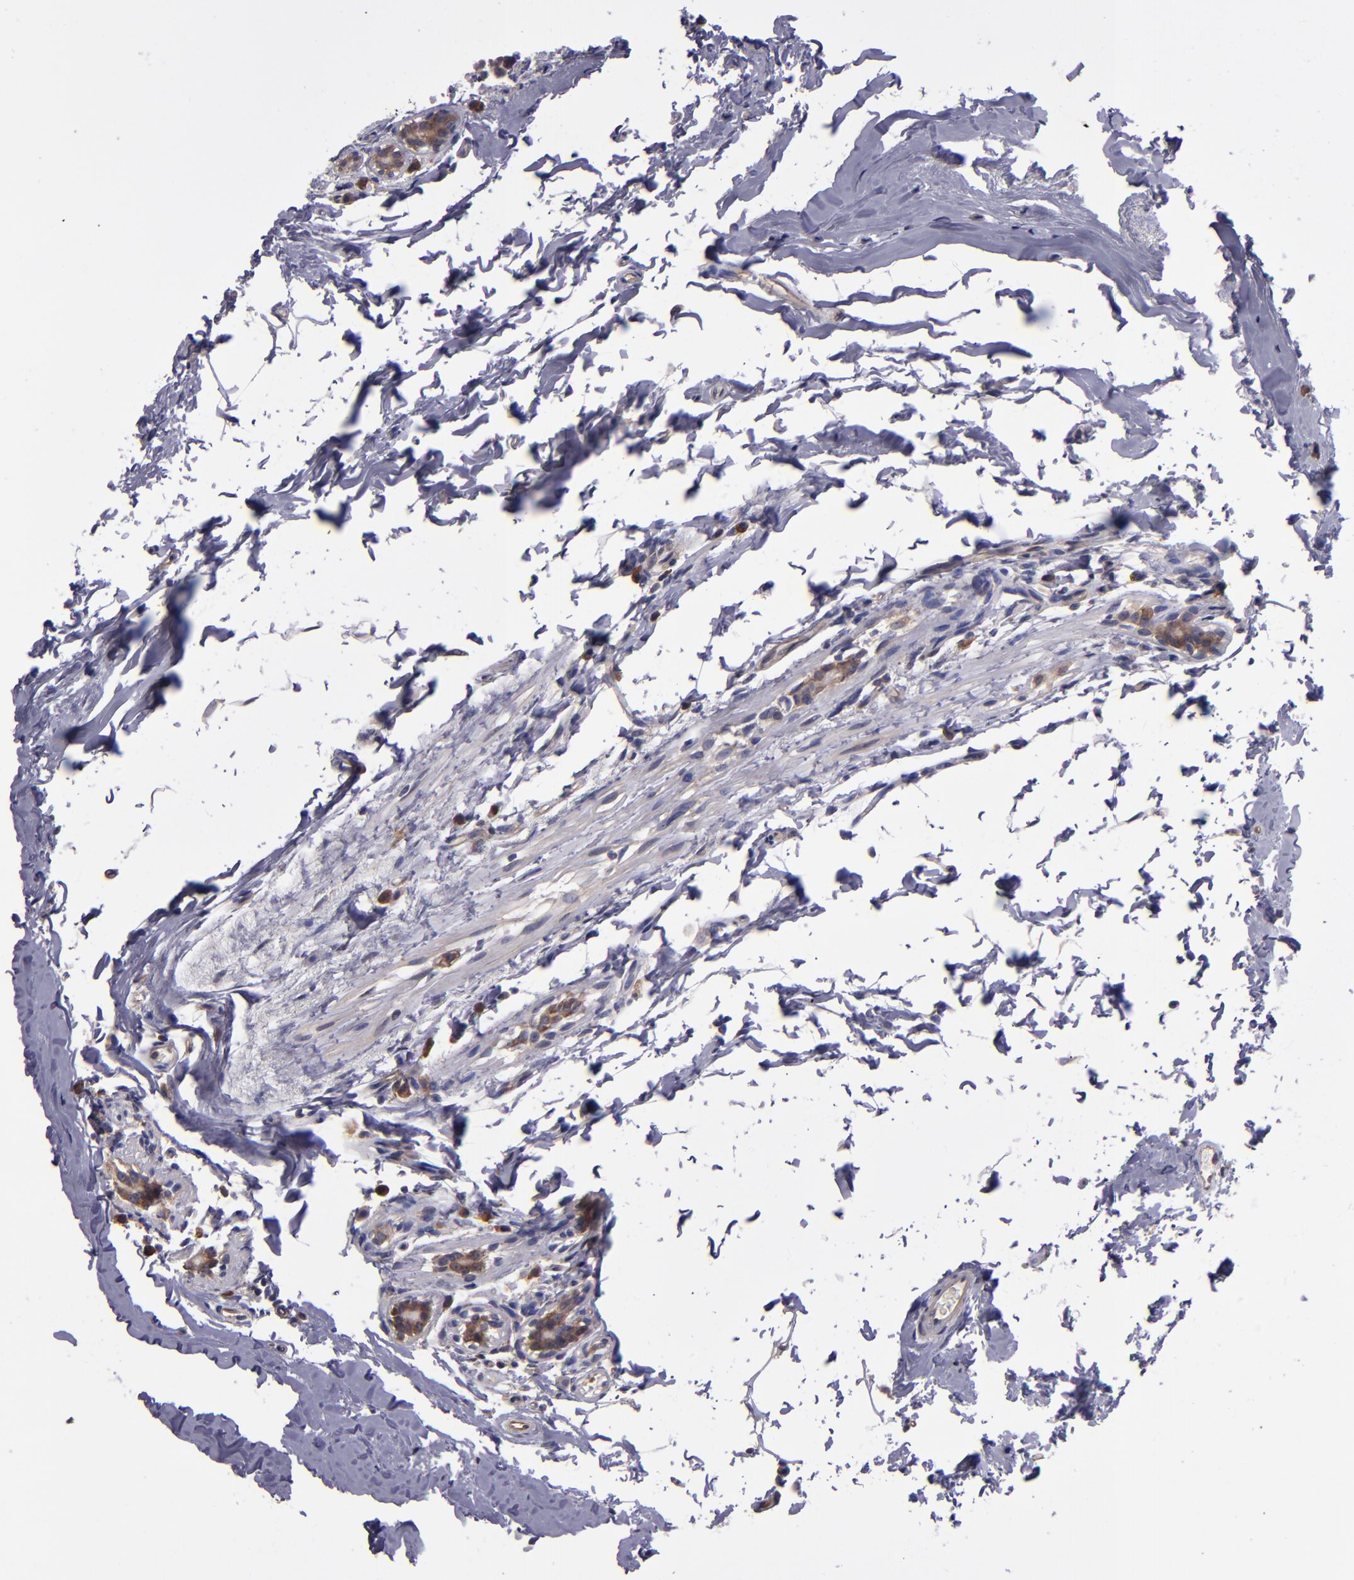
{"staining": {"intensity": "weak", "quantity": "25%-75%", "location": "cytoplasmic/membranous"}, "tissue": "breast cancer", "cell_type": "Tumor cells", "image_type": "cancer", "snomed": [{"axis": "morphology", "description": "Lobular carcinoma"}, {"axis": "topography", "description": "Breast"}], "caption": "A brown stain labels weak cytoplasmic/membranous expression of a protein in human breast lobular carcinoma tumor cells.", "gene": "CARS1", "patient": {"sex": "female", "age": 55}}